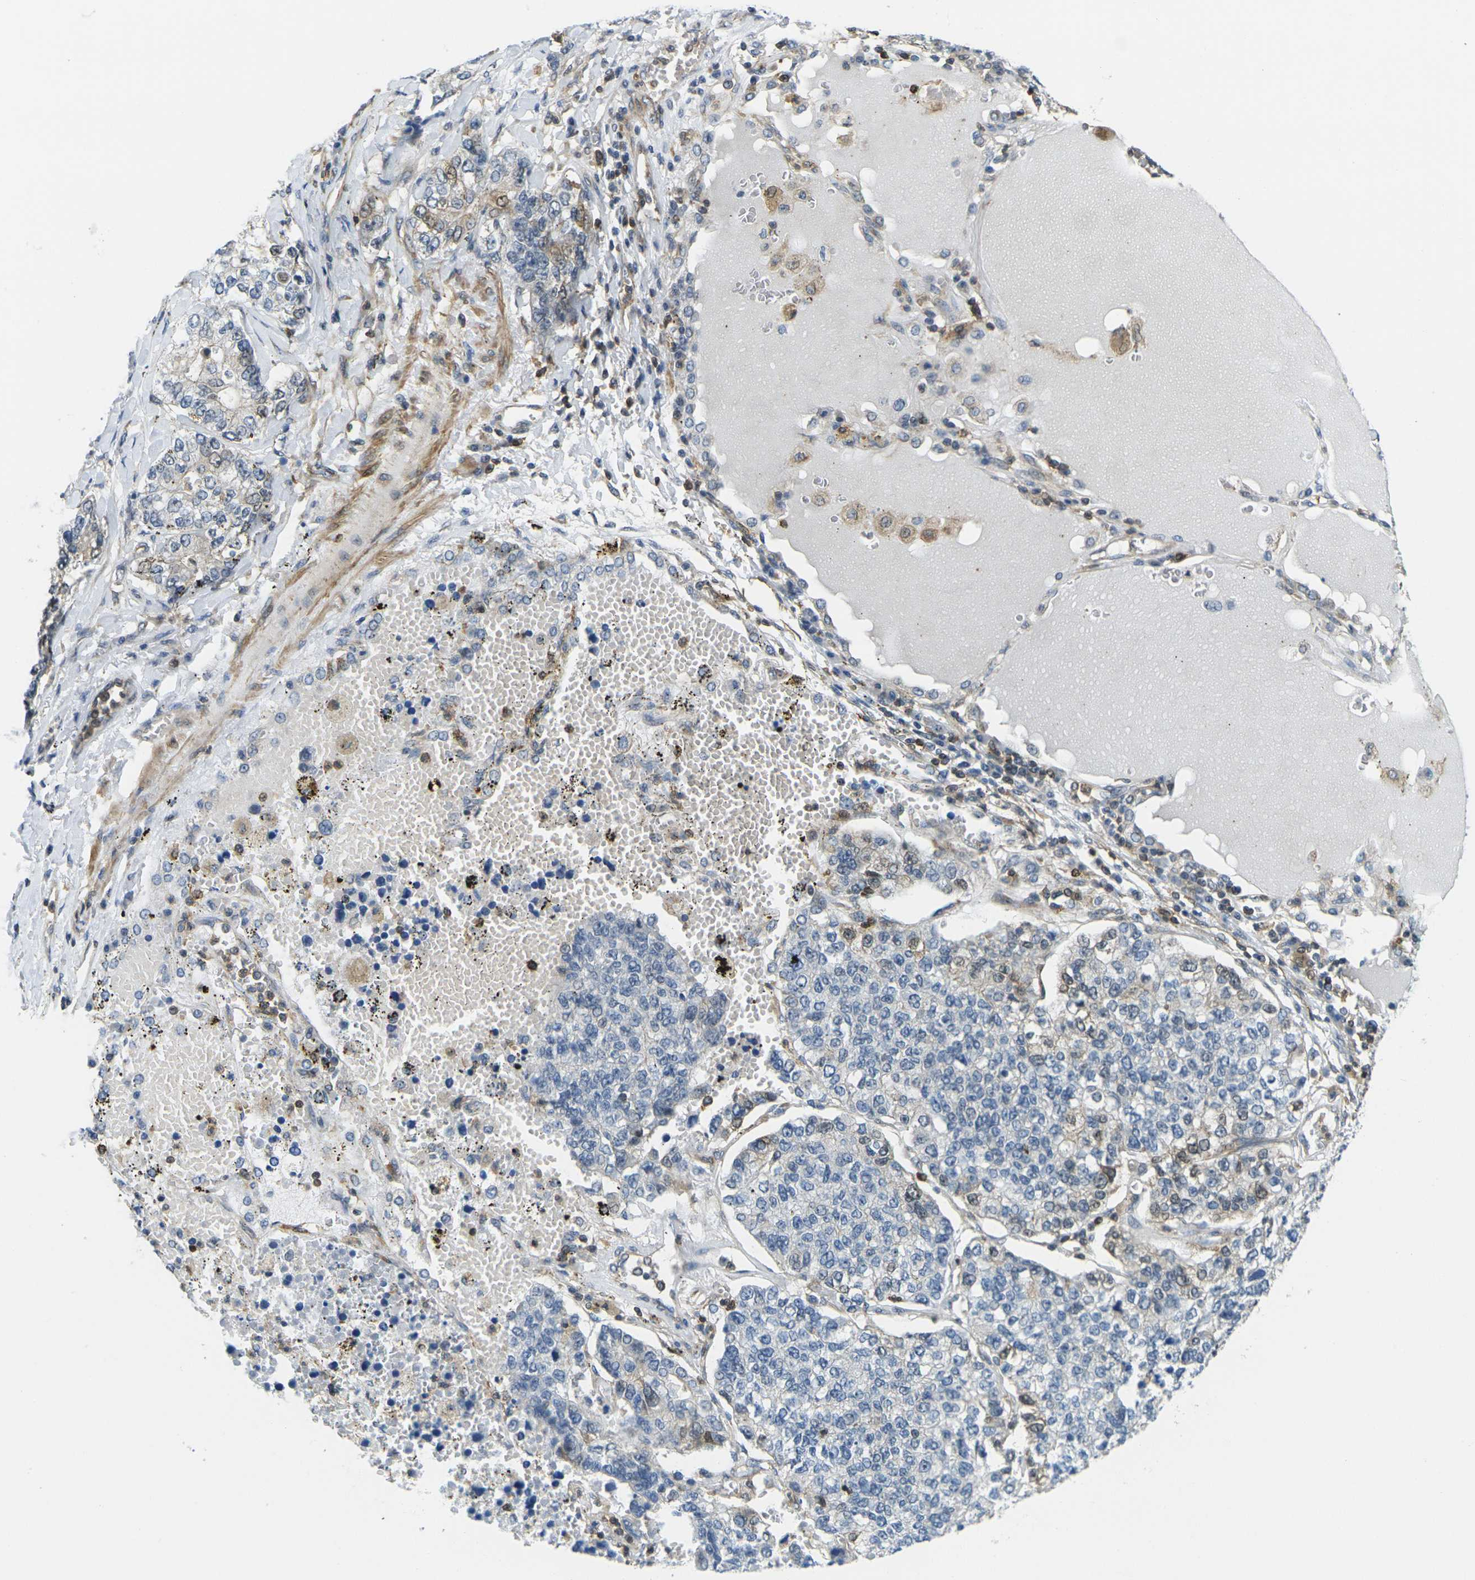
{"staining": {"intensity": "weak", "quantity": "<25%", "location": "cytoplasmic/membranous,nuclear"}, "tissue": "lung cancer", "cell_type": "Tumor cells", "image_type": "cancer", "snomed": [{"axis": "morphology", "description": "Adenocarcinoma, NOS"}, {"axis": "topography", "description": "Lung"}], "caption": "The micrograph displays no significant staining in tumor cells of adenocarcinoma (lung).", "gene": "LASP1", "patient": {"sex": "male", "age": 49}}